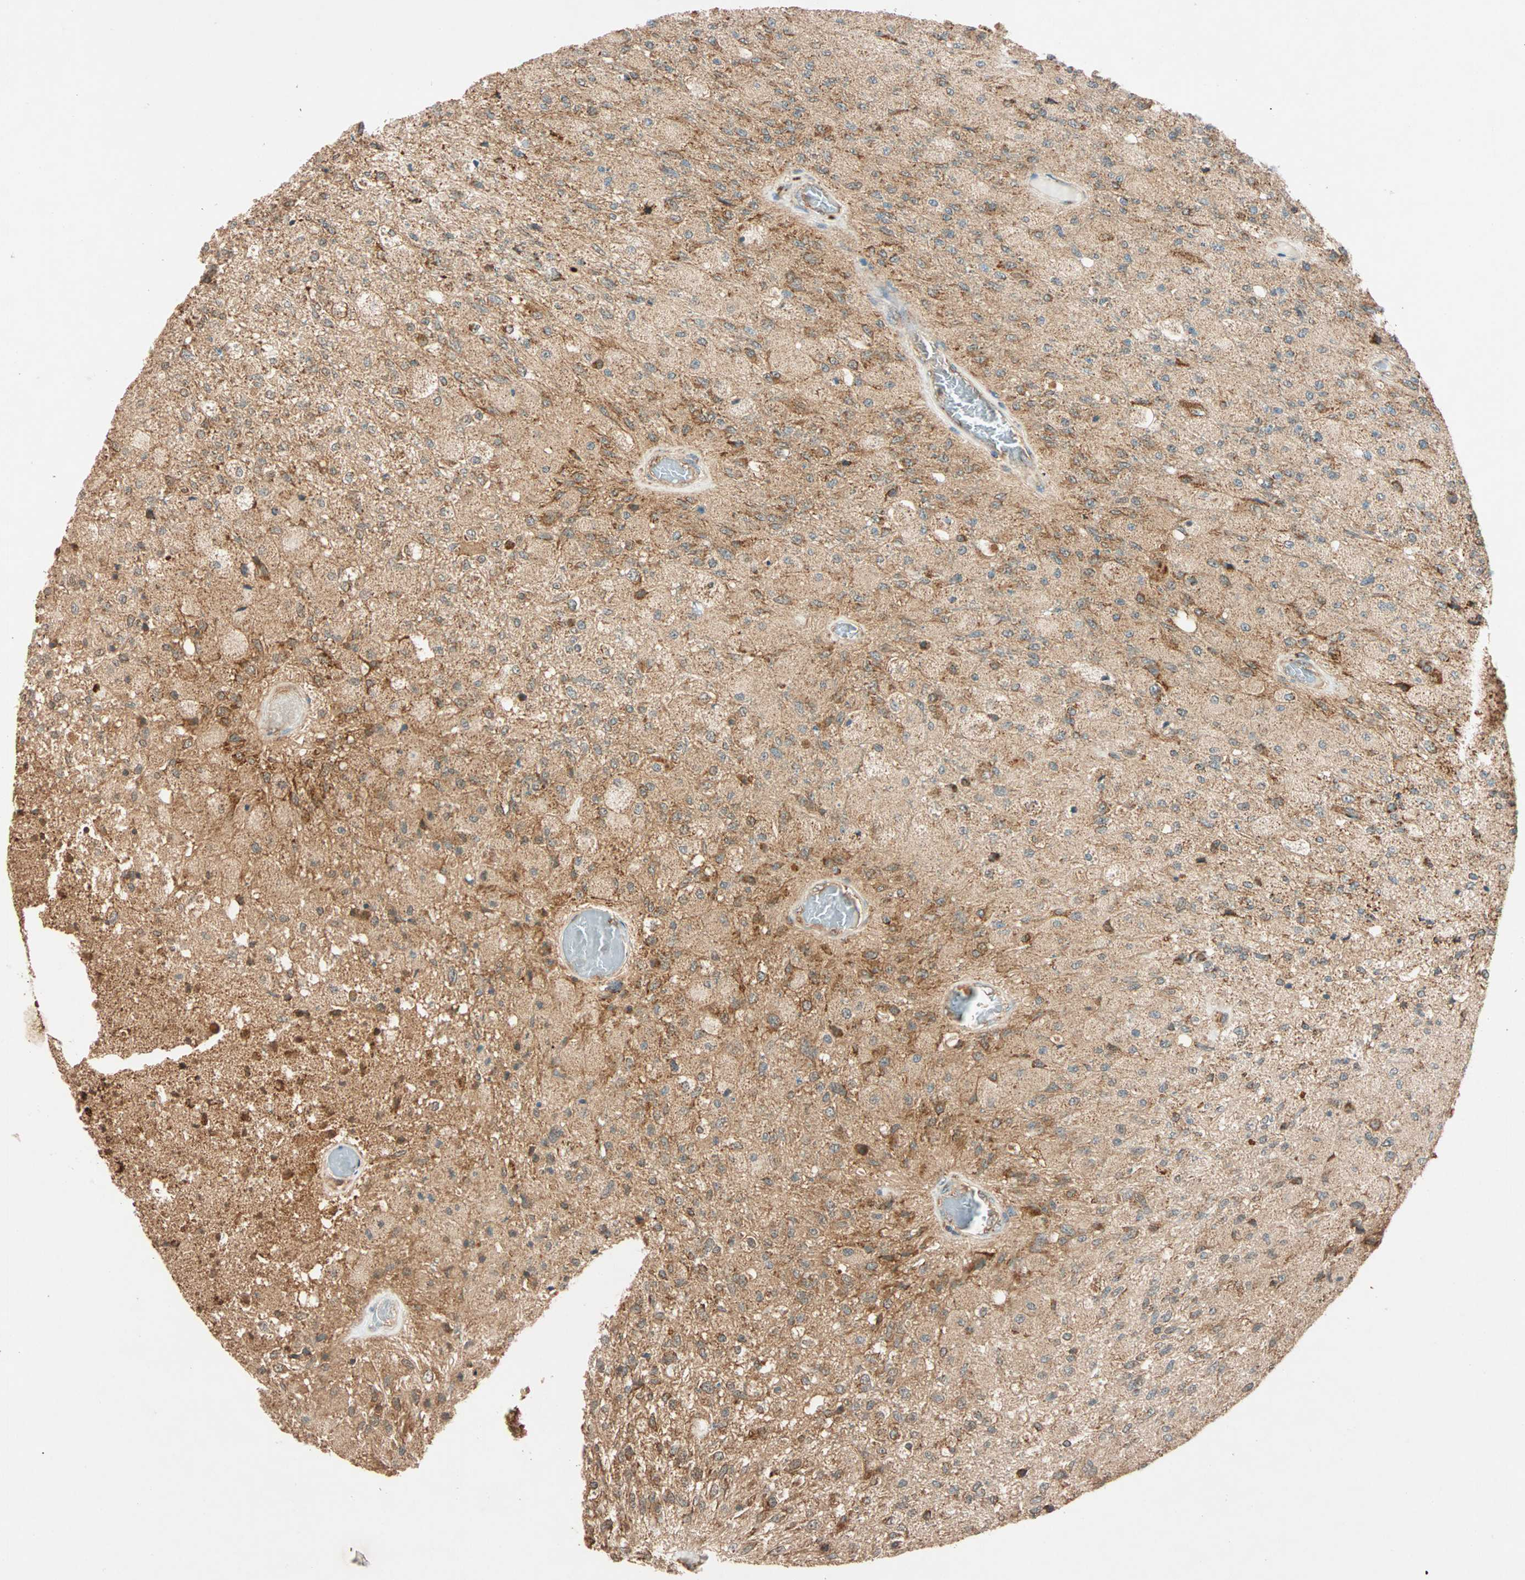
{"staining": {"intensity": "moderate", "quantity": ">75%", "location": "cytoplasmic/membranous"}, "tissue": "glioma", "cell_type": "Tumor cells", "image_type": "cancer", "snomed": [{"axis": "morphology", "description": "Normal tissue, NOS"}, {"axis": "morphology", "description": "Glioma, malignant, High grade"}, {"axis": "topography", "description": "Cerebral cortex"}], "caption": "A high-resolution histopathology image shows IHC staining of malignant glioma (high-grade), which exhibits moderate cytoplasmic/membranous positivity in about >75% of tumor cells.", "gene": "MAPK1", "patient": {"sex": "male", "age": 77}}